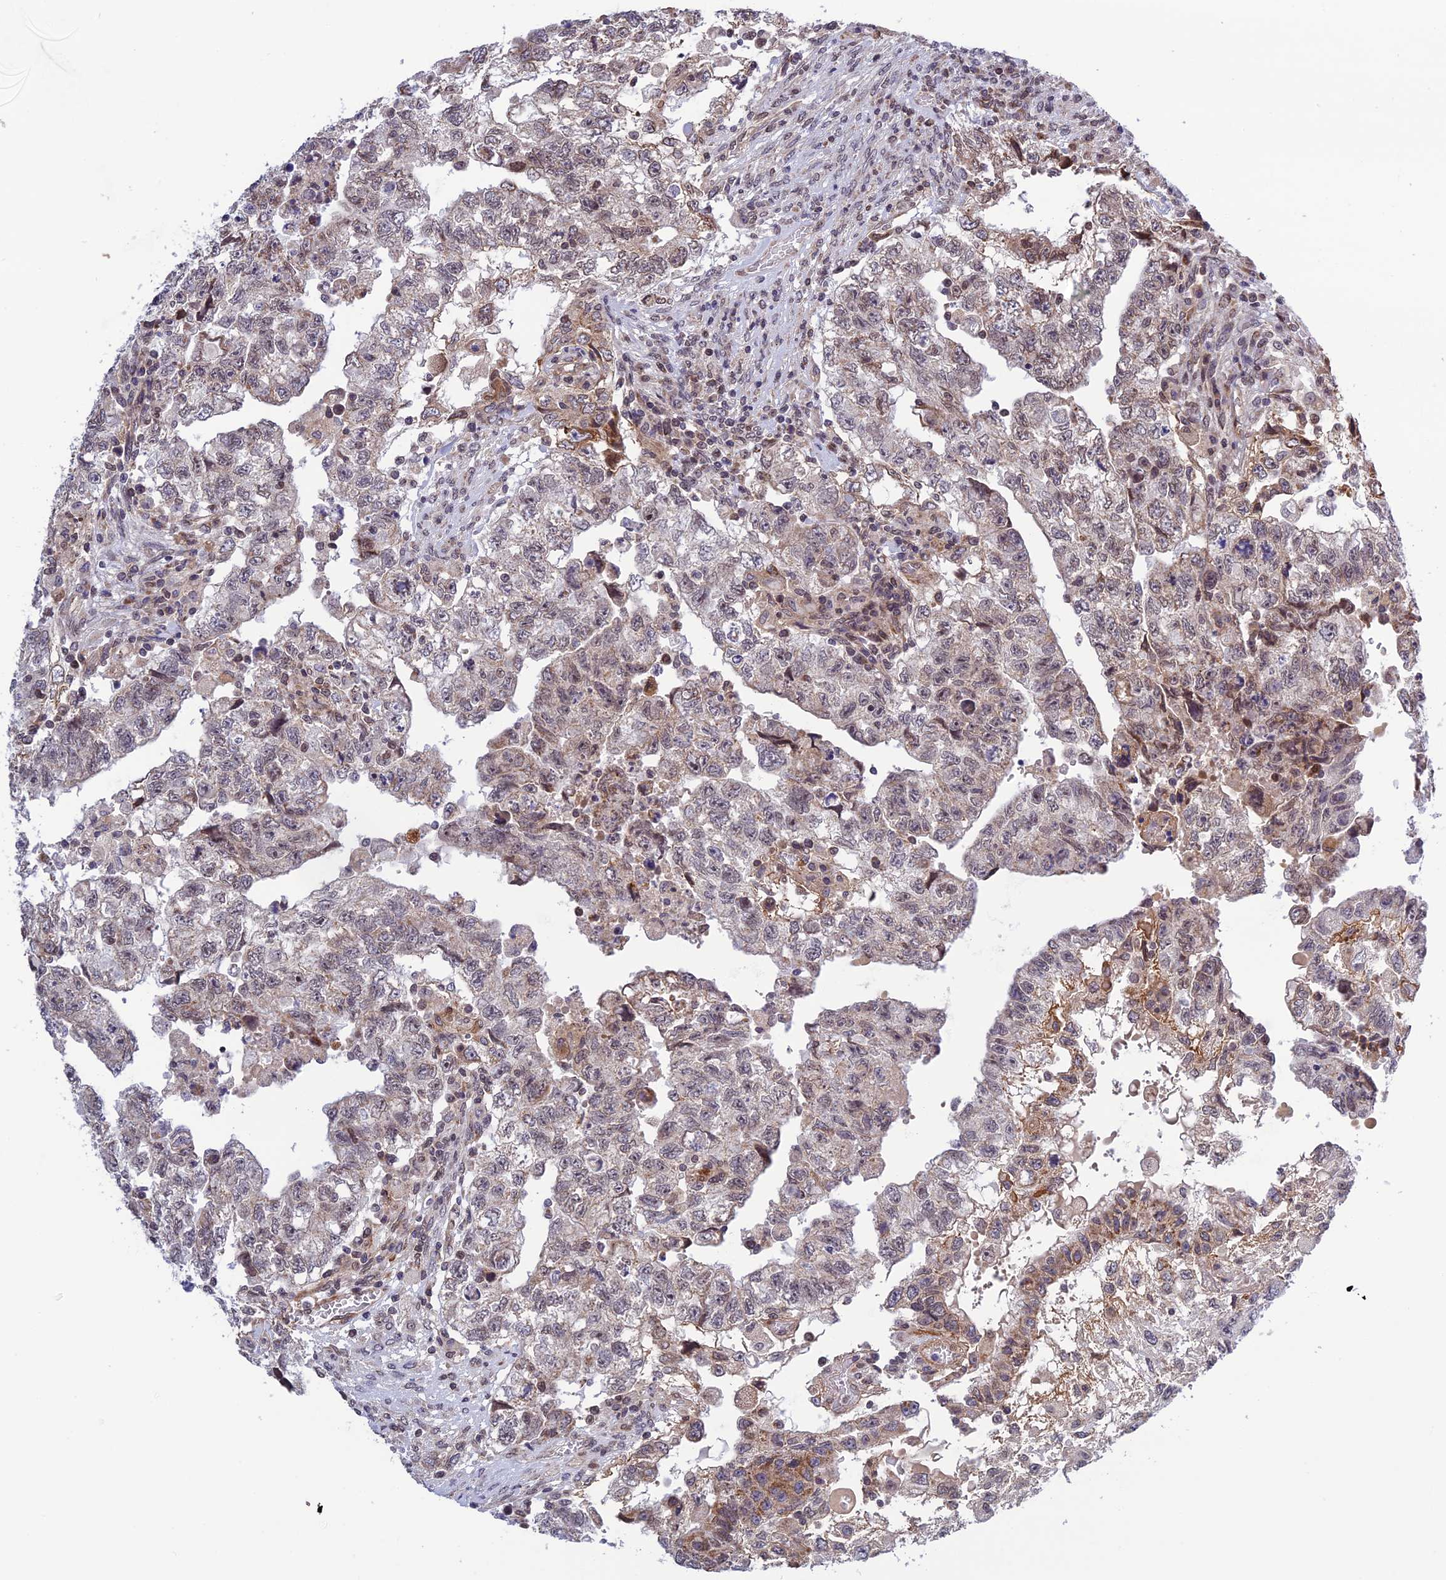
{"staining": {"intensity": "weak", "quantity": "25%-75%", "location": "cytoplasmic/membranous,nuclear"}, "tissue": "testis cancer", "cell_type": "Tumor cells", "image_type": "cancer", "snomed": [{"axis": "morphology", "description": "Carcinoma, Embryonal, NOS"}, {"axis": "topography", "description": "Testis"}], "caption": "Brown immunohistochemical staining in human testis embryonal carcinoma shows weak cytoplasmic/membranous and nuclear expression in about 25%-75% of tumor cells. (DAB = brown stain, brightfield microscopy at high magnification).", "gene": "REXO1", "patient": {"sex": "male", "age": 36}}